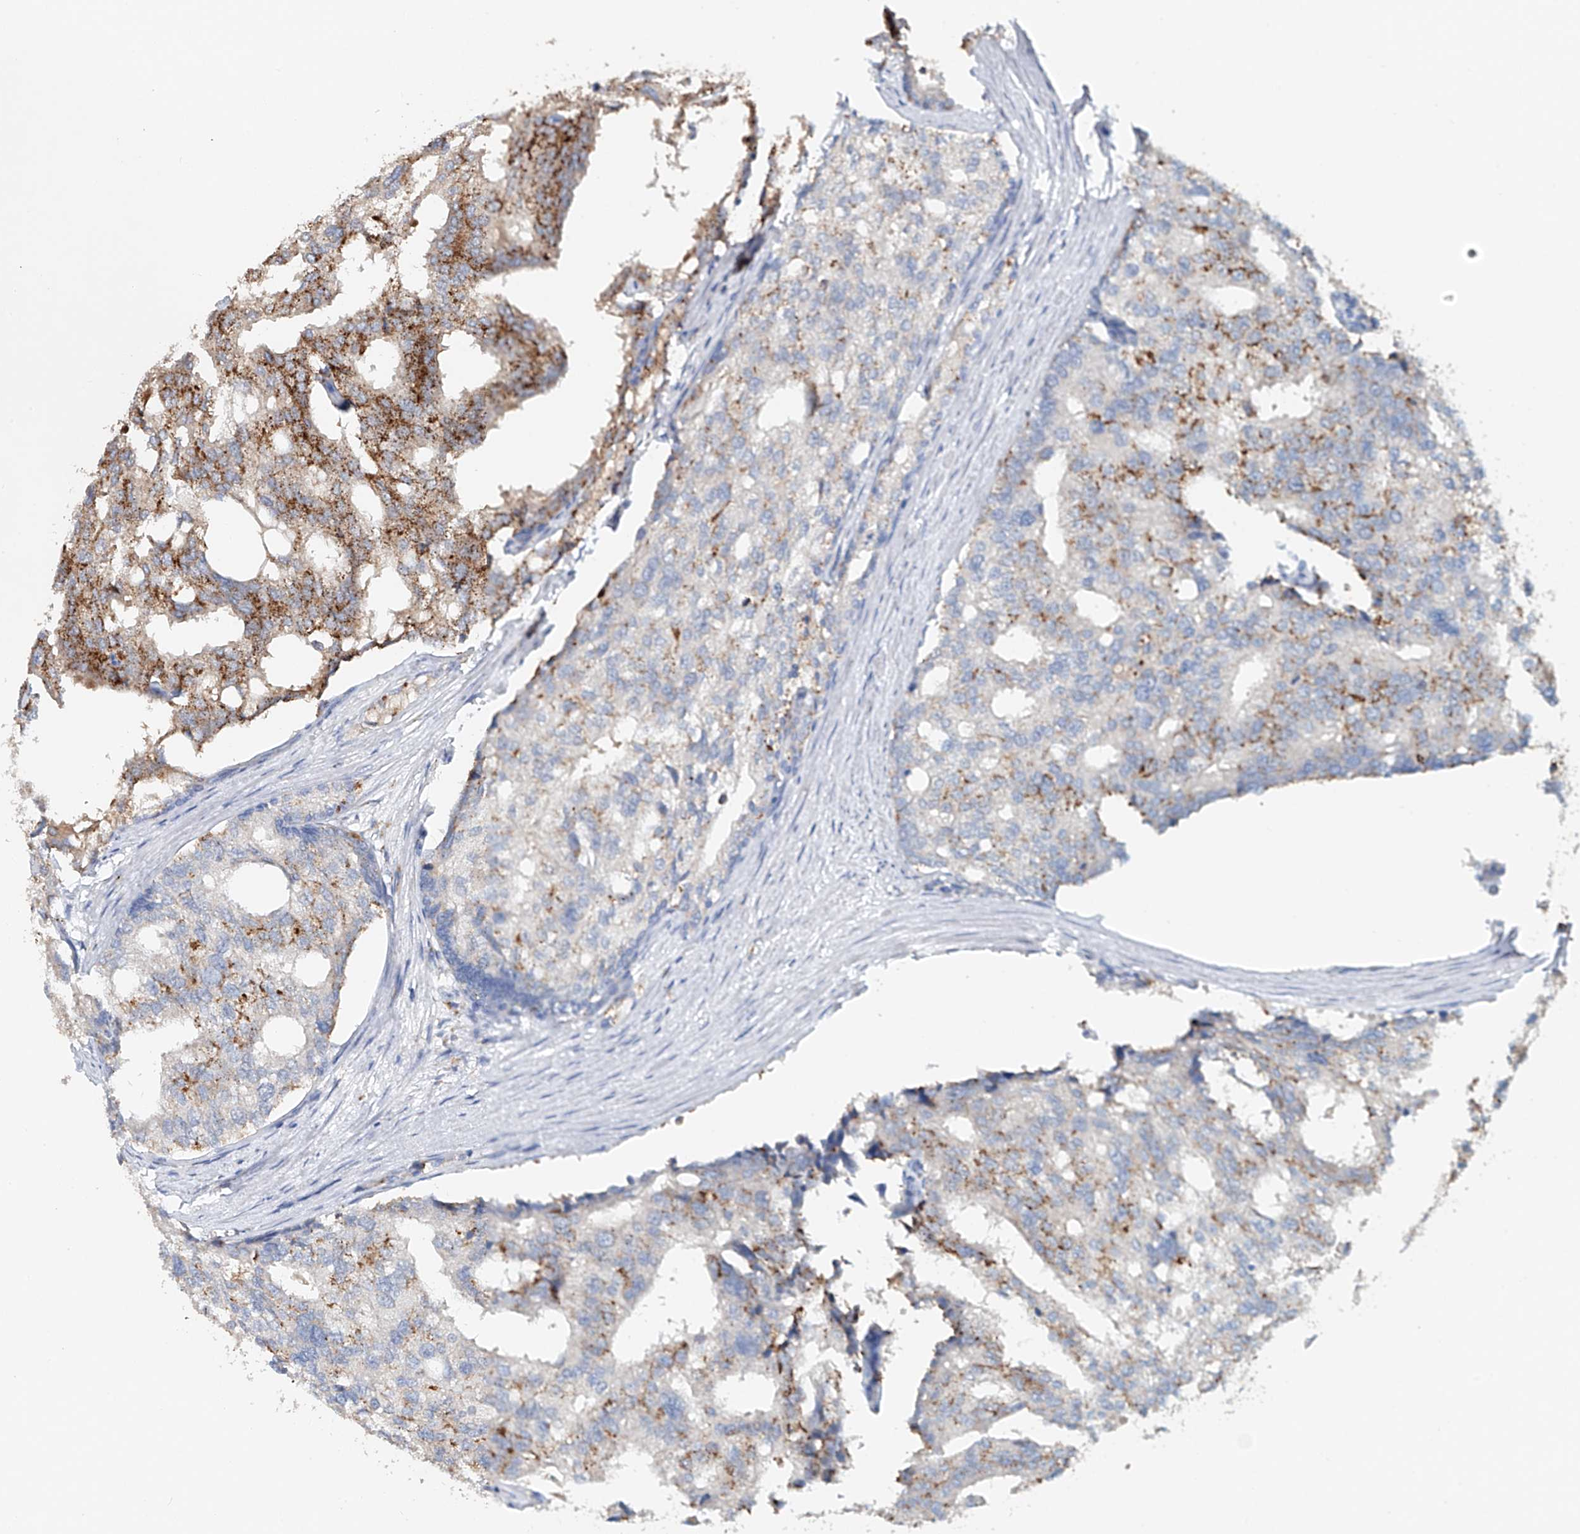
{"staining": {"intensity": "moderate", "quantity": "25%-75%", "location": "cytoplasmic/membranous"}, "tissue": "prostate cancer", "cell_type": "Tumor cells", "image_type": "cancer", "snomed": [{"axis": "morphology", "description": "Adenocarcinoma, High grade"}, {"axis": "topography", "description": "Prostate"}], "caption": "Adenocarcinoma (high-grade) (prostate) stained with a protein marker displays moderate staining in tumor cells.", "gene": "TRIM47", "patient": {"sex": "male", "age": 50}}